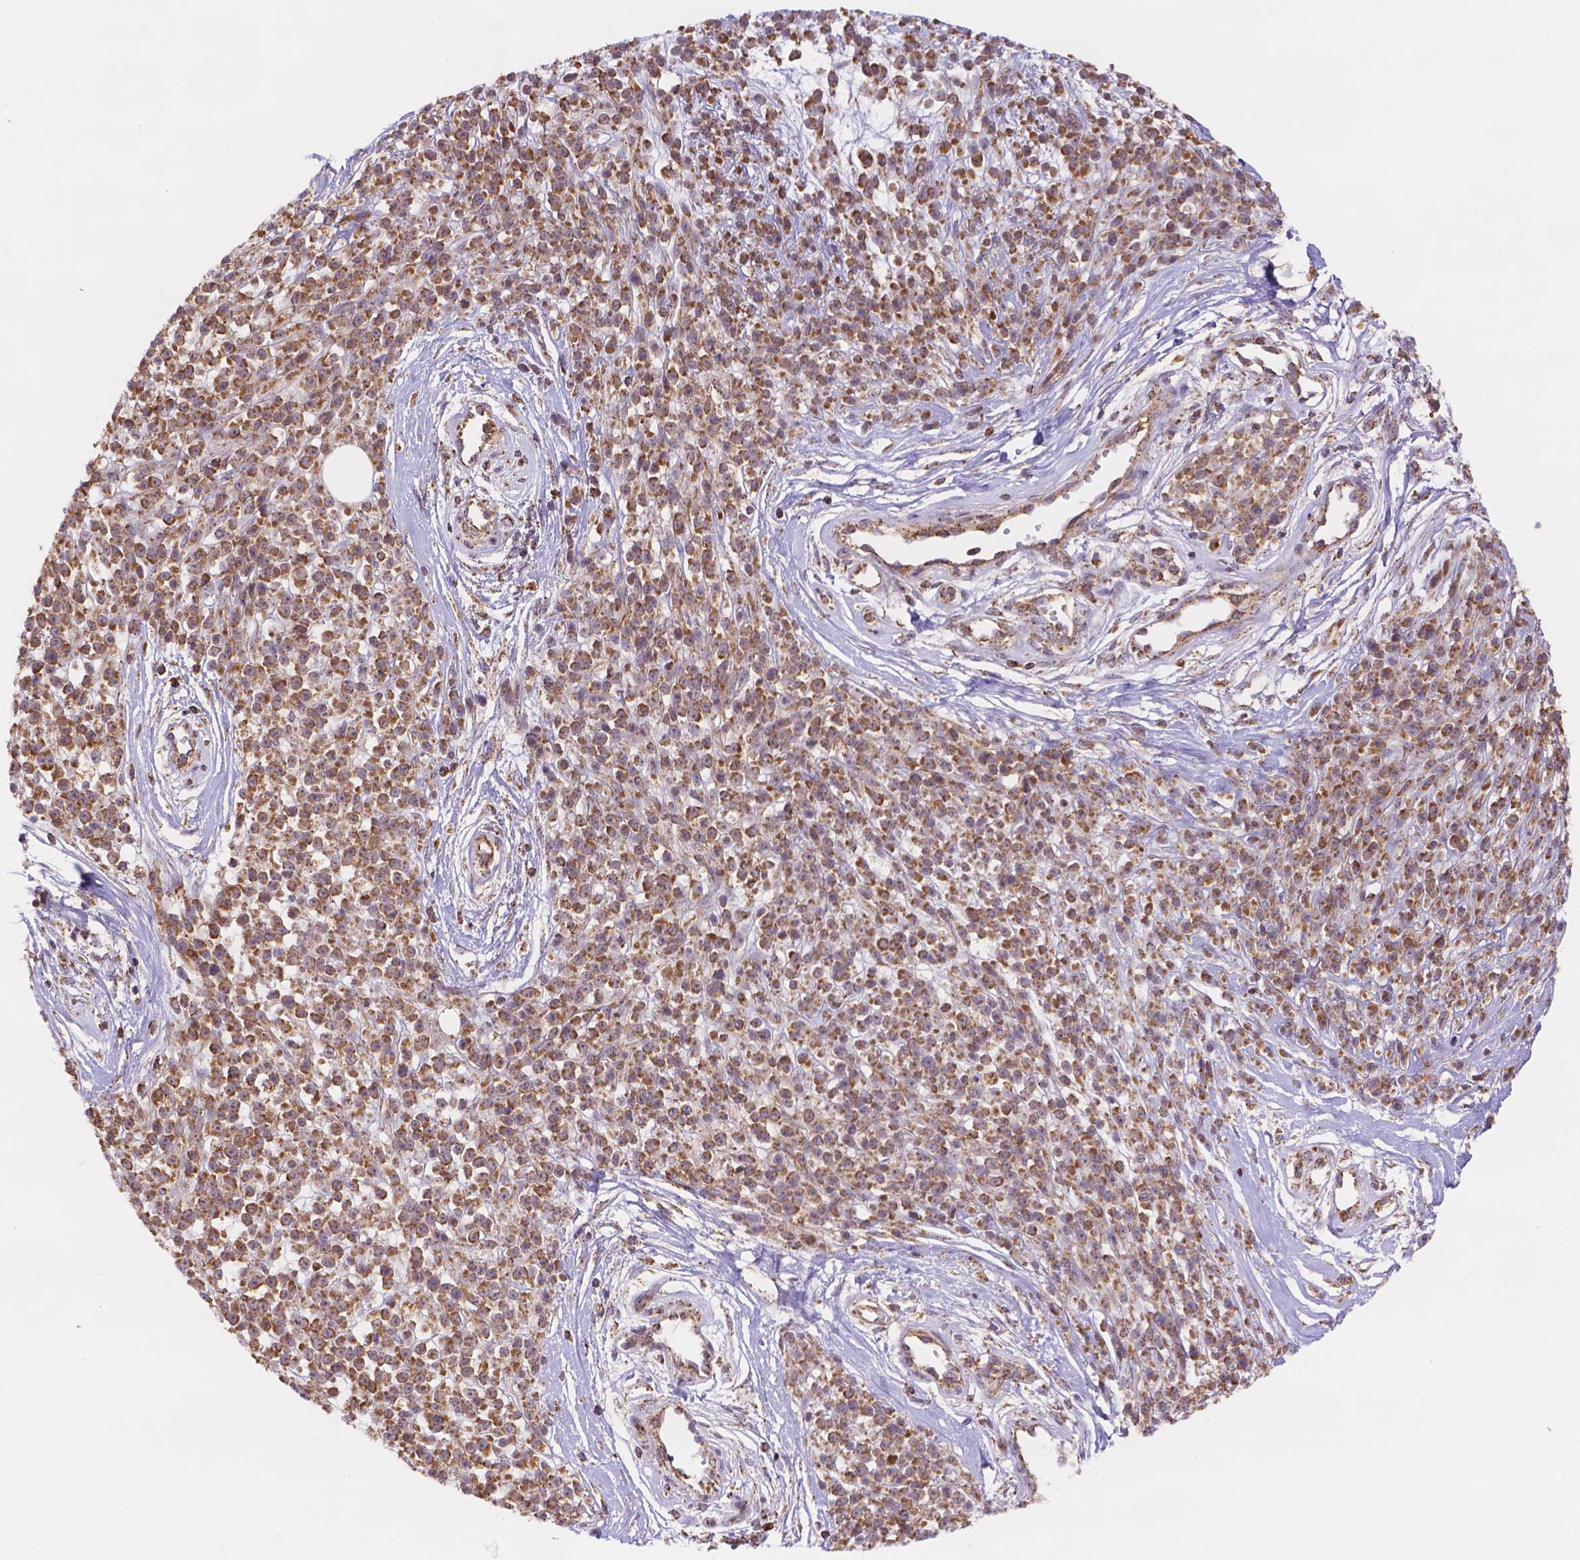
{"staining": {"intensity": "moderate", "quantity": ">75%", "location": "cytoplasmic/membranous"}, "tissue": "melanoma", "cell_type": "Tumor cells", "image_type": "cancer", "snomed": [{"axis": "morphology", "description": "Malignant melanoma, NOS"}, {"axis": "topography", "description": "Skin"}, {"axis": "topography", "description": "Skin of trunk"}], "caption": "Melanoma stained for a protein (brown) reveals moderate cytoplasmic/membranous positive positivity in approximately >75% of tumor cells.", "gene": "CYYR1", "patient": {"sex": "male", "age": 74}}